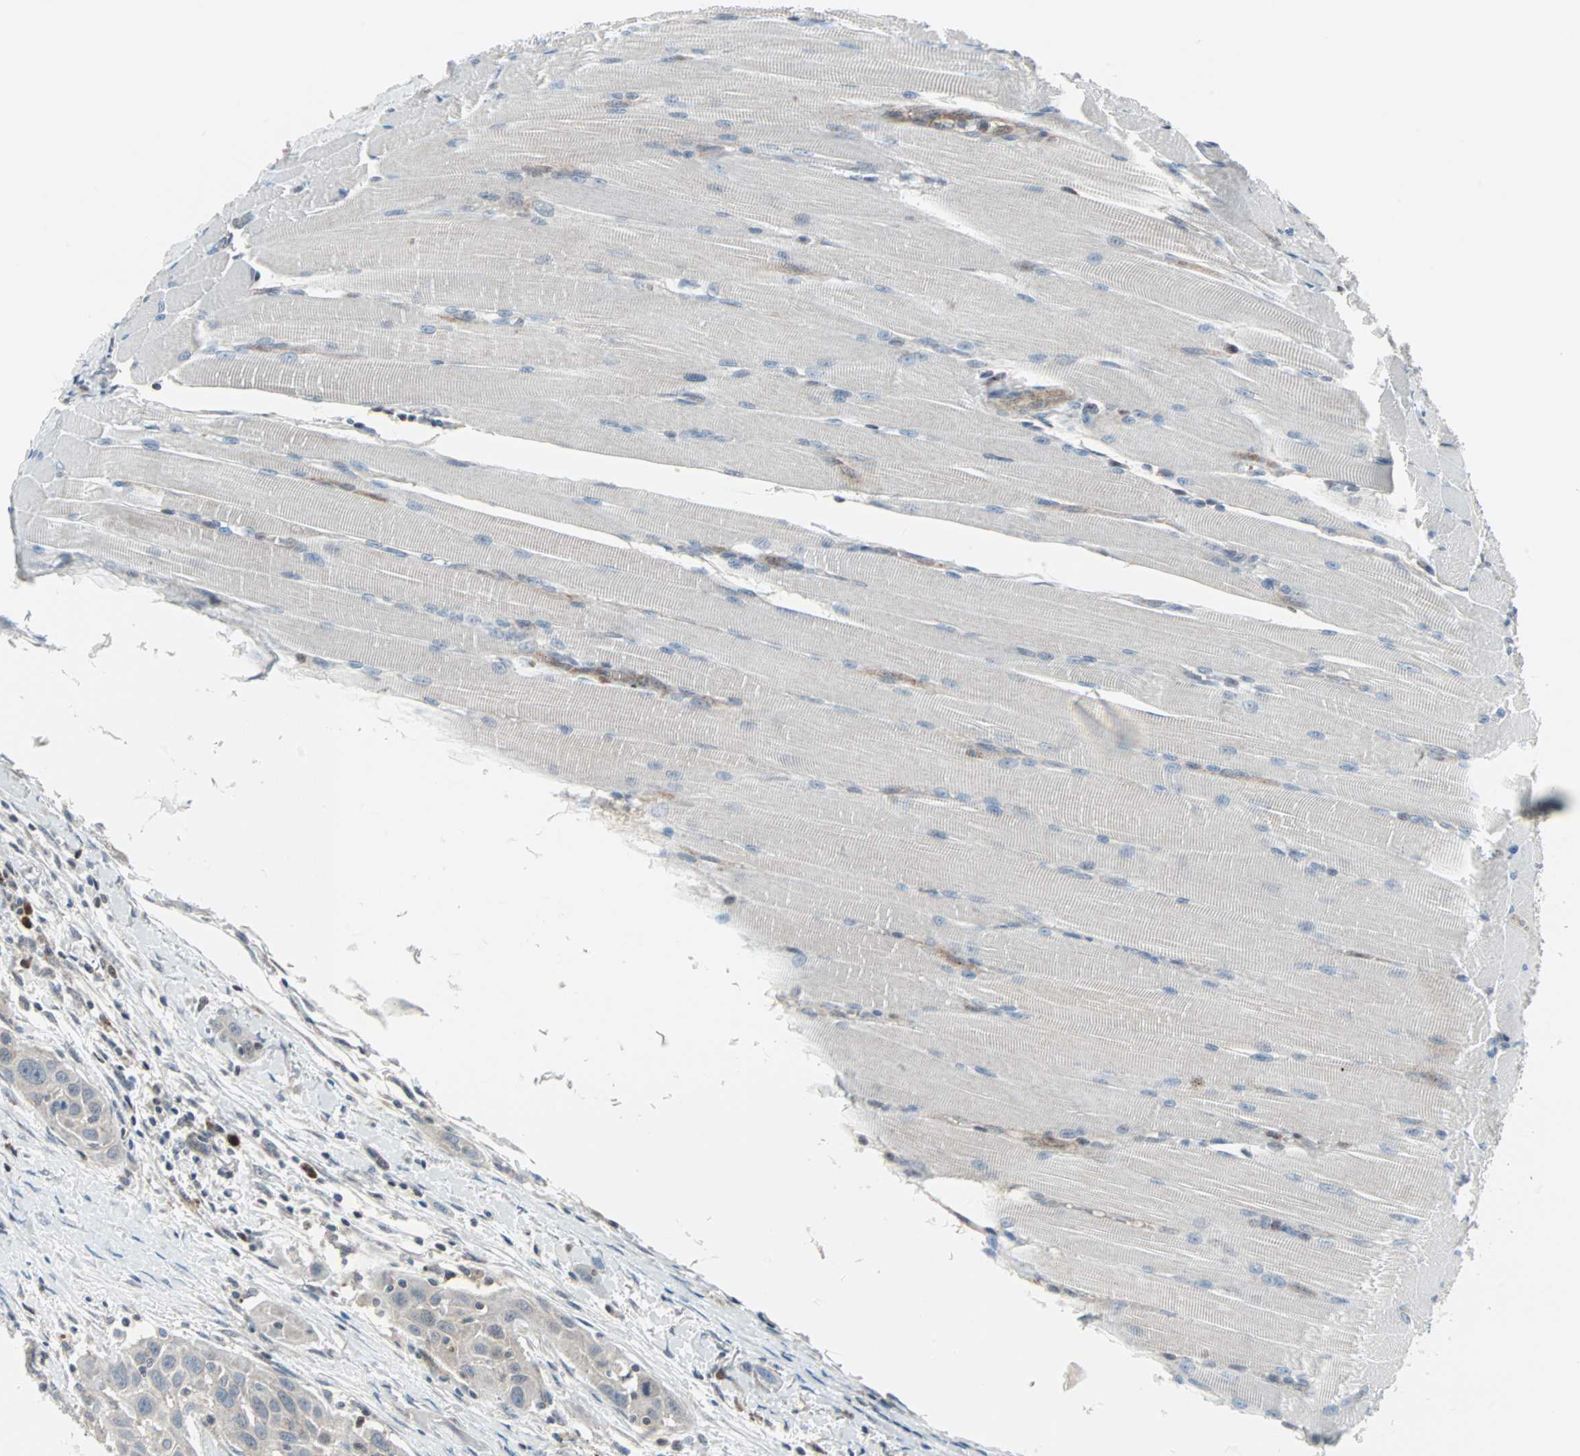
{"staining": {"intensity": "negative", "quantity": "none", "location": "none"}, "tissue": "head and neck cancer", "cell_type": "Tumor cells", "image_type": "cancer", "snomed": [{"axis": "morphology", "description": "Squamous cell carcinoma, NOS"}, {"axis": "topography", "description": "Oral tissue"}, {"axis": "topography", "description": "Head-Neck"}], "caption": "Protein analysis of head and neck squamous cell carcinoma shows no significant expression in tumor cells. (Immunohistochemistry (ihc), brightfield microscopy, high magnification).", "gene": "CASP3", "patient": {"sex": "female", "age": 50}}